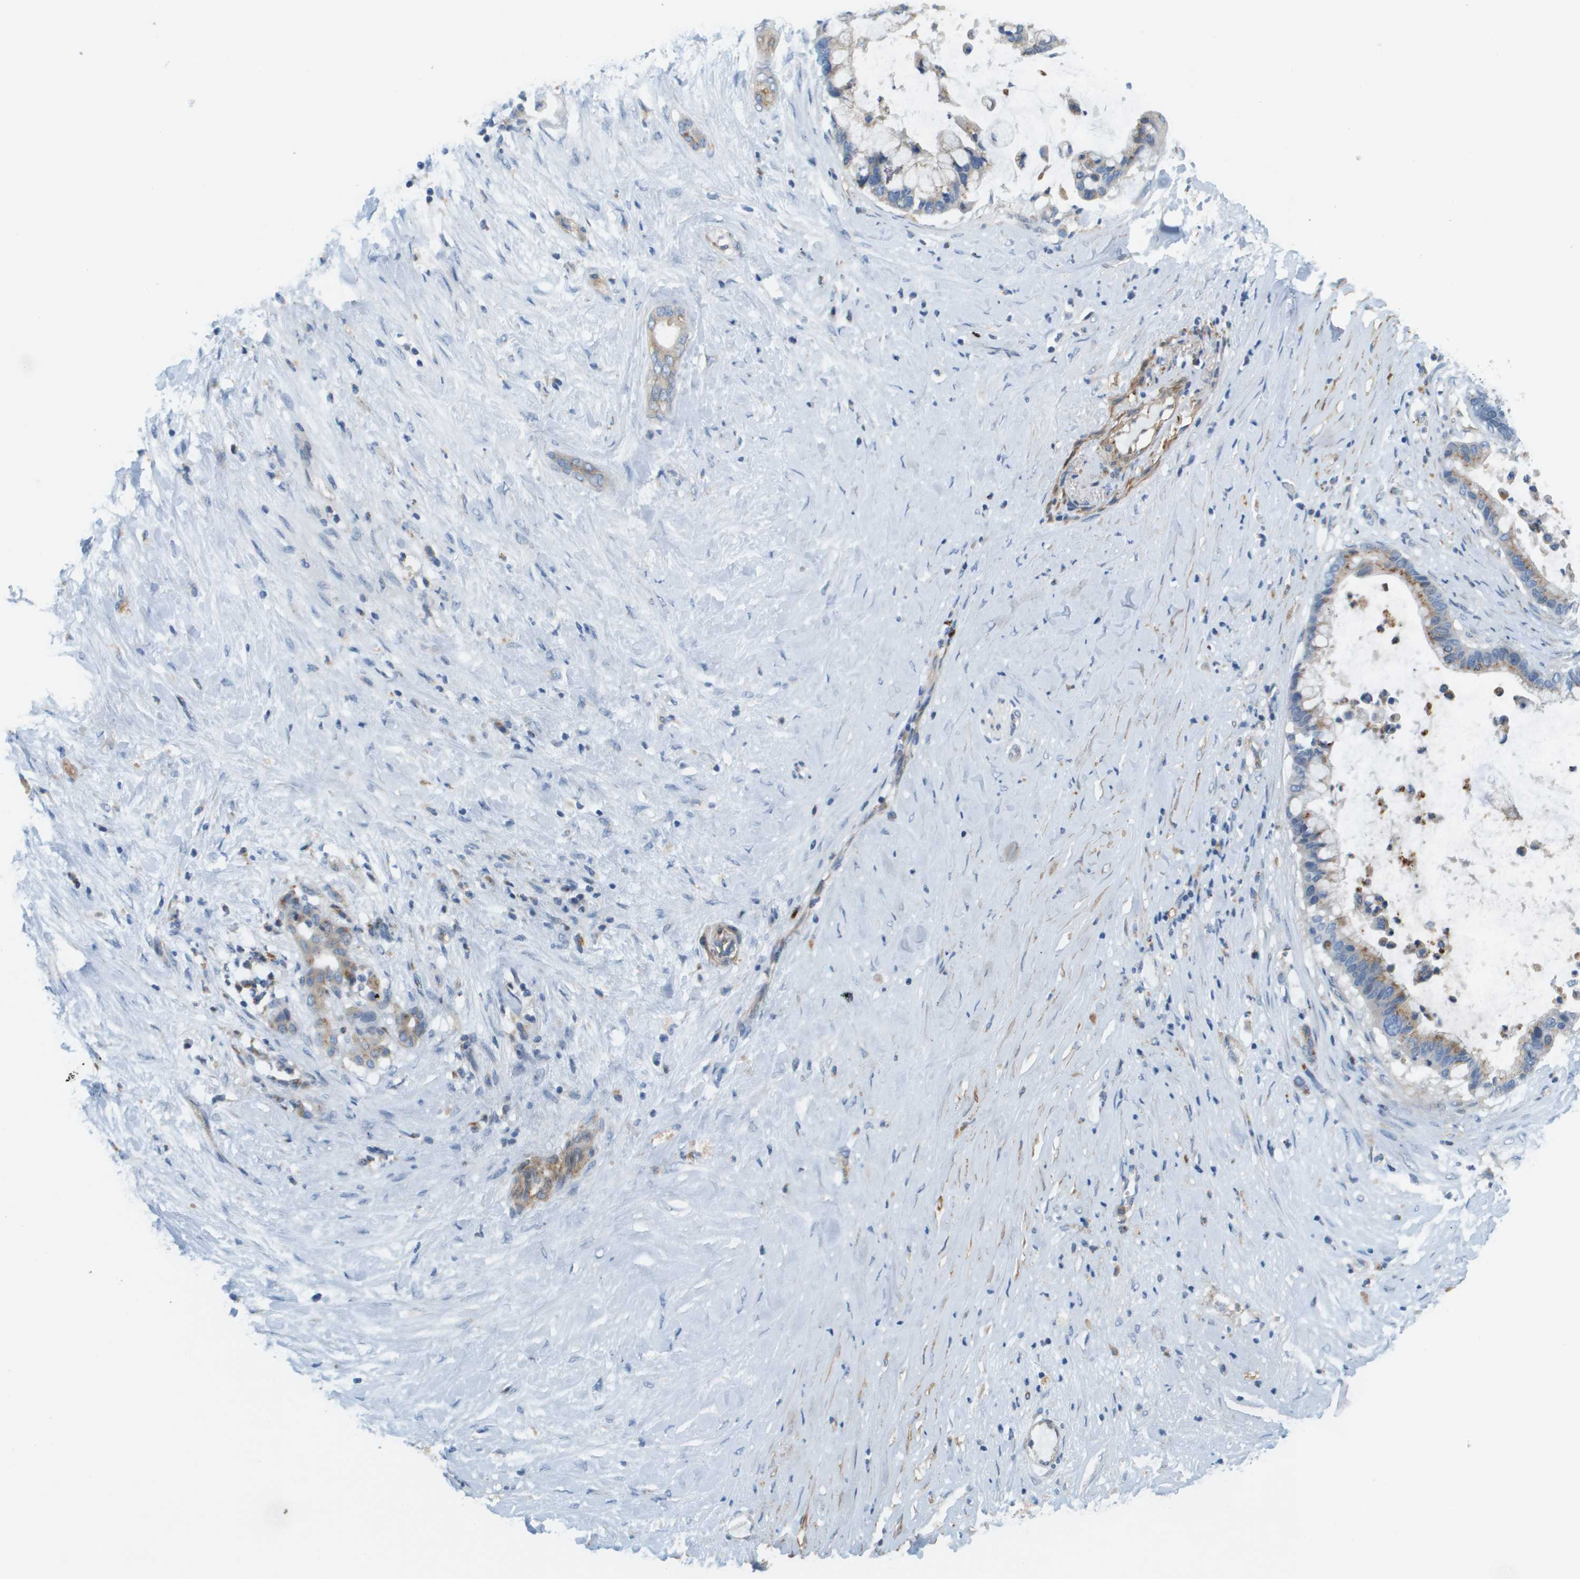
{"staining": {"intensity": "moderate", "quantity": "25%-75%", "location": "cytoplasmic/membranous"}, "tissue": "pancreatic cancer", "cell_type": "Tumor cells", "image_type": "cancer", "snomed": [{"axis": "morphology", "description": "Adenocarcinoma, NOS"}, {"axis": "topography", "description": "Pancreas"}], "caption": "Pancreatic cancer tissue exhibits moderate cytoplasmic/membranous positivity in about 25%-75% of tumor cells", "gene": "MYH11", "patient": {"sex": "male", "age": 41}}